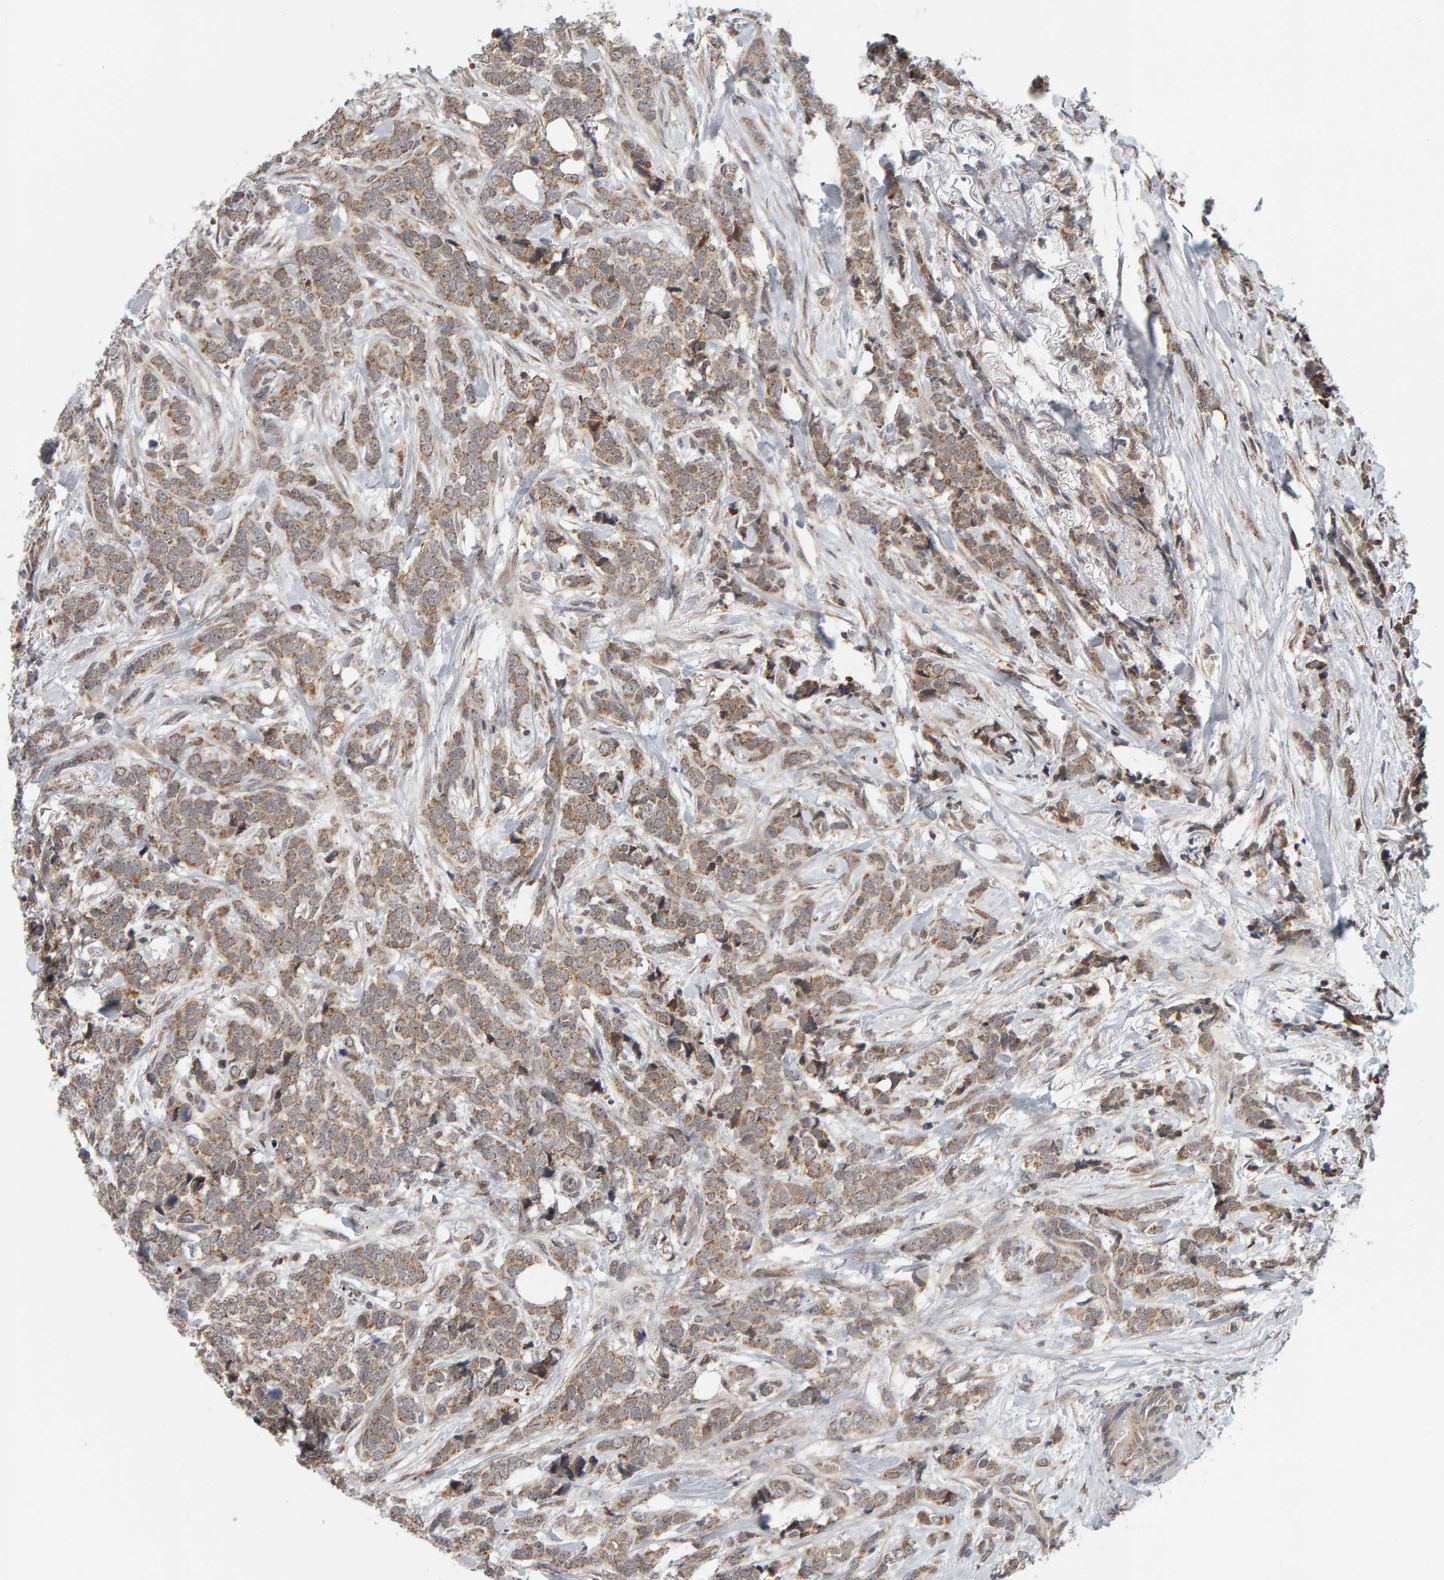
{"staining": {"intensity": "moderate", "quantity": ">75%", "location": "cytoplasmic/membranous"}, "tissue": "breast cancer", "cell_type": "Tumor cells", "image_type": "cancer", "snomed": [{"axis": "morphology", "description": "Lobular carcinoma"}, {"axis": "topography", "description": "Skin"}, {"axis": "topography", "description": "Breast"}], "caption": "Immunohistochemical staining of human breast cancer reveals medium levels of moderate cytoplasmic/membranous protein expression in about >75% of tumor cells.", "gene": "DAP3", "patient": {"sex": "female", "age": 46}}